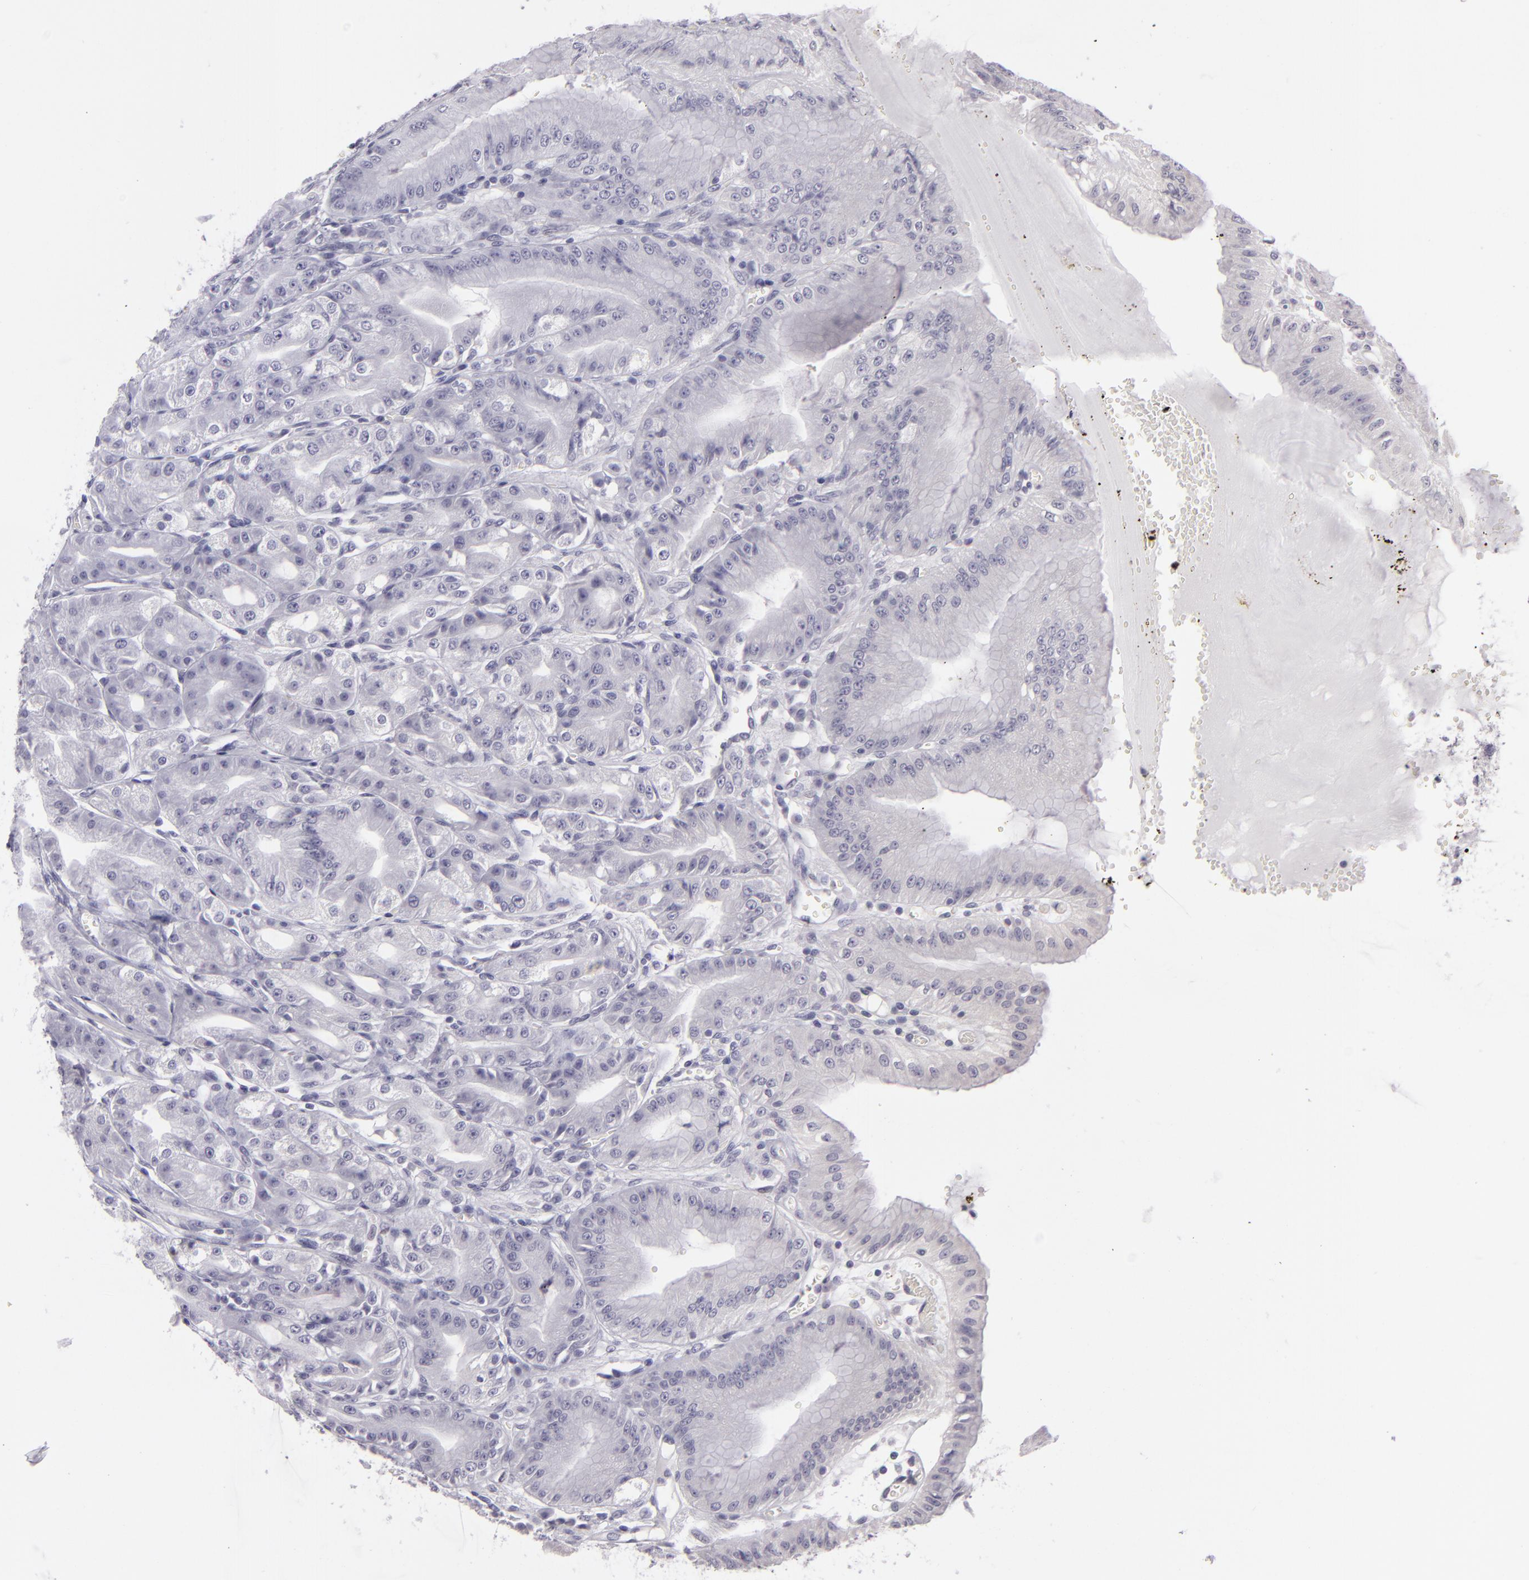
{"staining": {"intensity": "moderate", "quantity": "<25%", "location": "cytoplasmic/membranous"}, "tissue": "stomach", "cell_type": "Glandular cells", "image_type": "normal", "snomed": [{"axis": "morphology", "description": "Normal tissue, NOS"}, {"axis": "topography", "description": "Stomach, lower"}], "caption": "Immunohistochemistry staining of normal stomach, which shows low levels of moderate cytoplasmic/membranous expression in about <25% of glandular cells indicating moderate cytoplasmic/membranous protein positivity. The staining was performed using DAB (brown) for protein detection and nuclei were counterstained in hematoxylin (blue).", "gene": "EGFL6", "patient": {"sex": "male", "age": 71}}